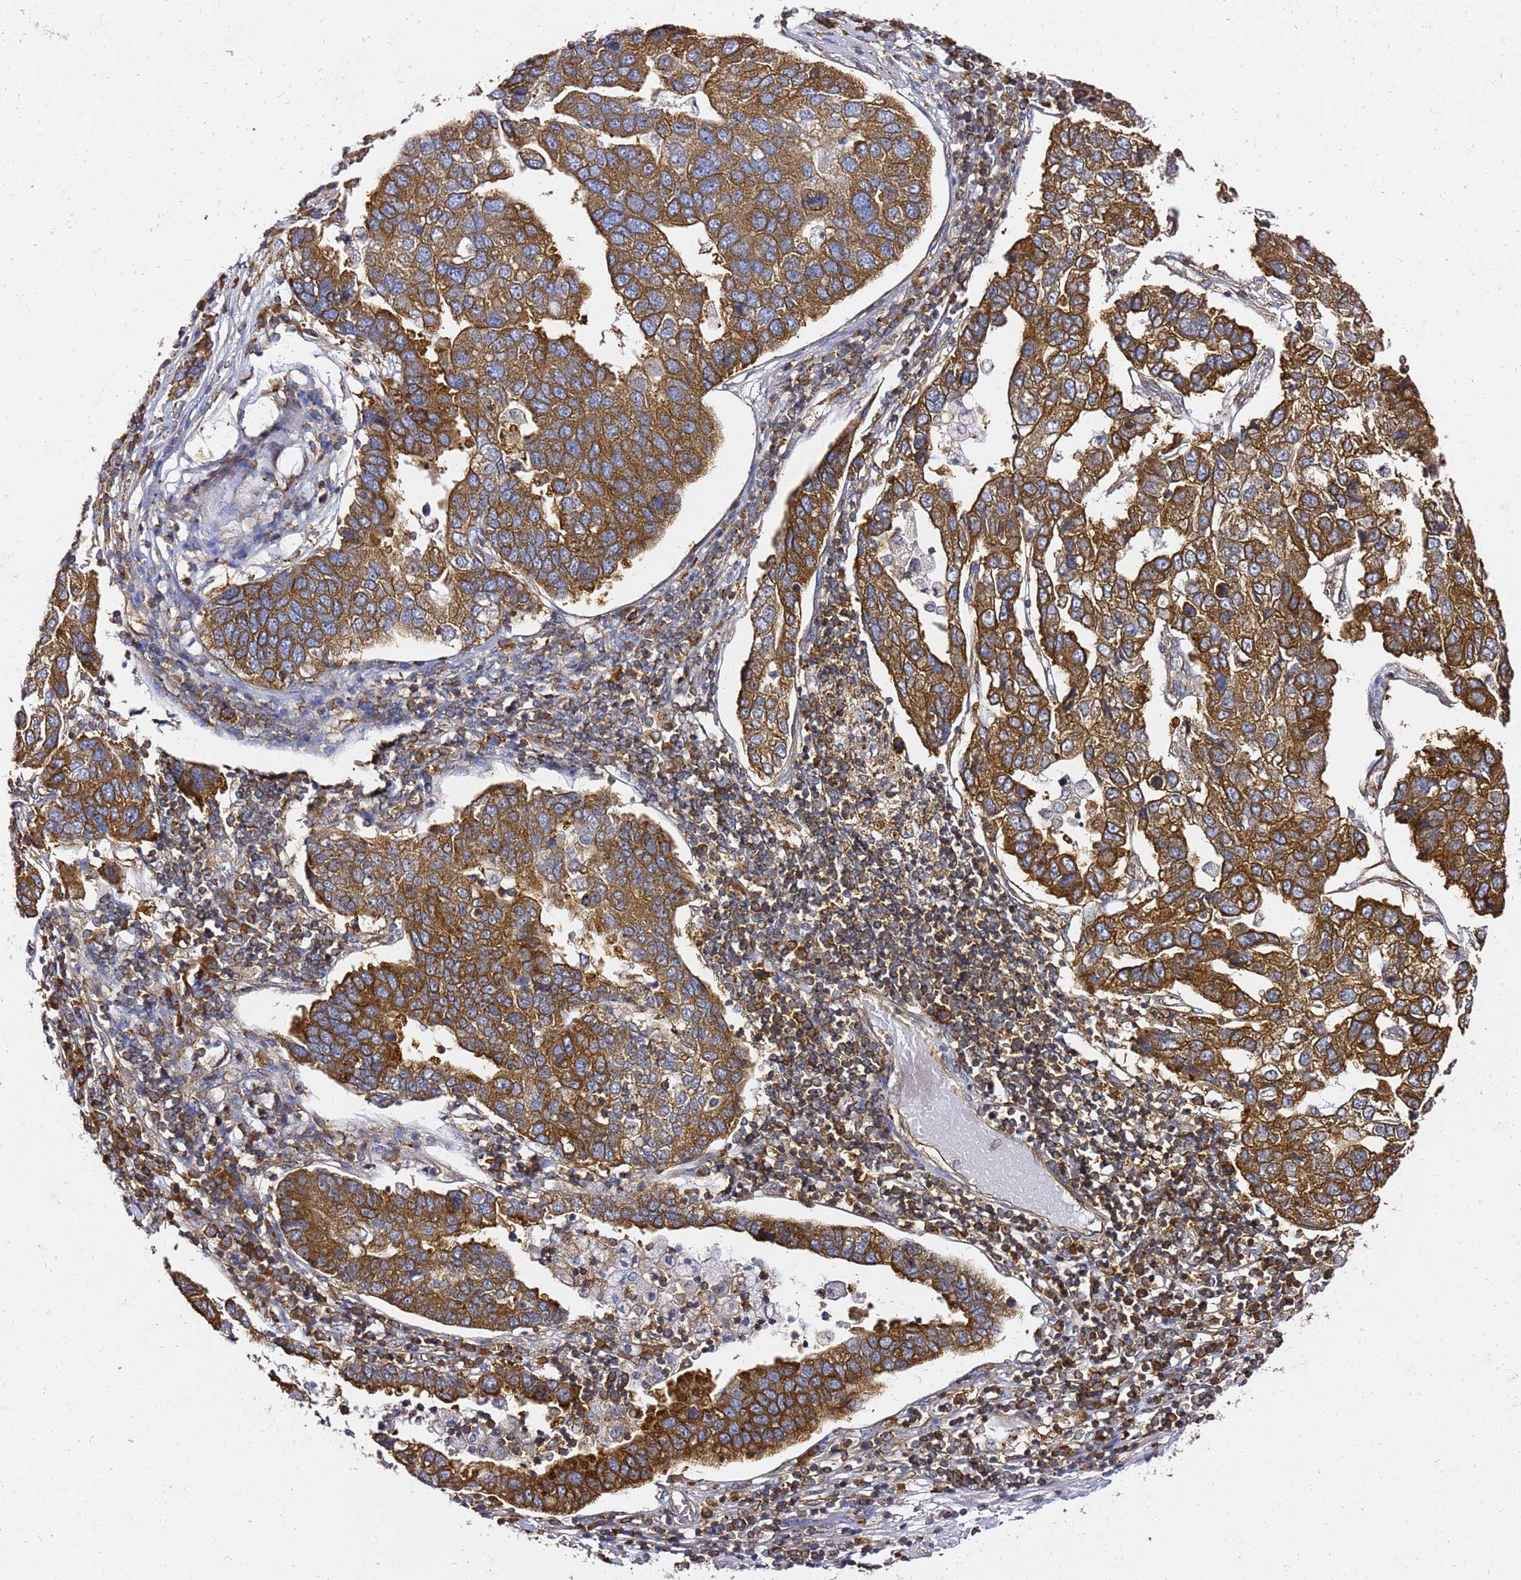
{"staining": {"intensity": "strong", "quantity": ">75%", "location": "cytoplasmic/membranous"}, "tissue": "pancreatic cancer", "cell_type": "Tumor cells", "image_type": "cancer", "snomed": [{"axis": "morphology", "description": "Adenocarcinoma, NOS"}, {"axis": "topography", "description": "Pancreas"}], "caption": "This image shows immunohistochemistry (IHC) staining of human adenocarcinoma (pancreatic), with high strong cytoplasmic/membranous staining in about >75% of tumor cells.", "gene": "TPST1", "patient": {"sex": "female", "age": 61}}